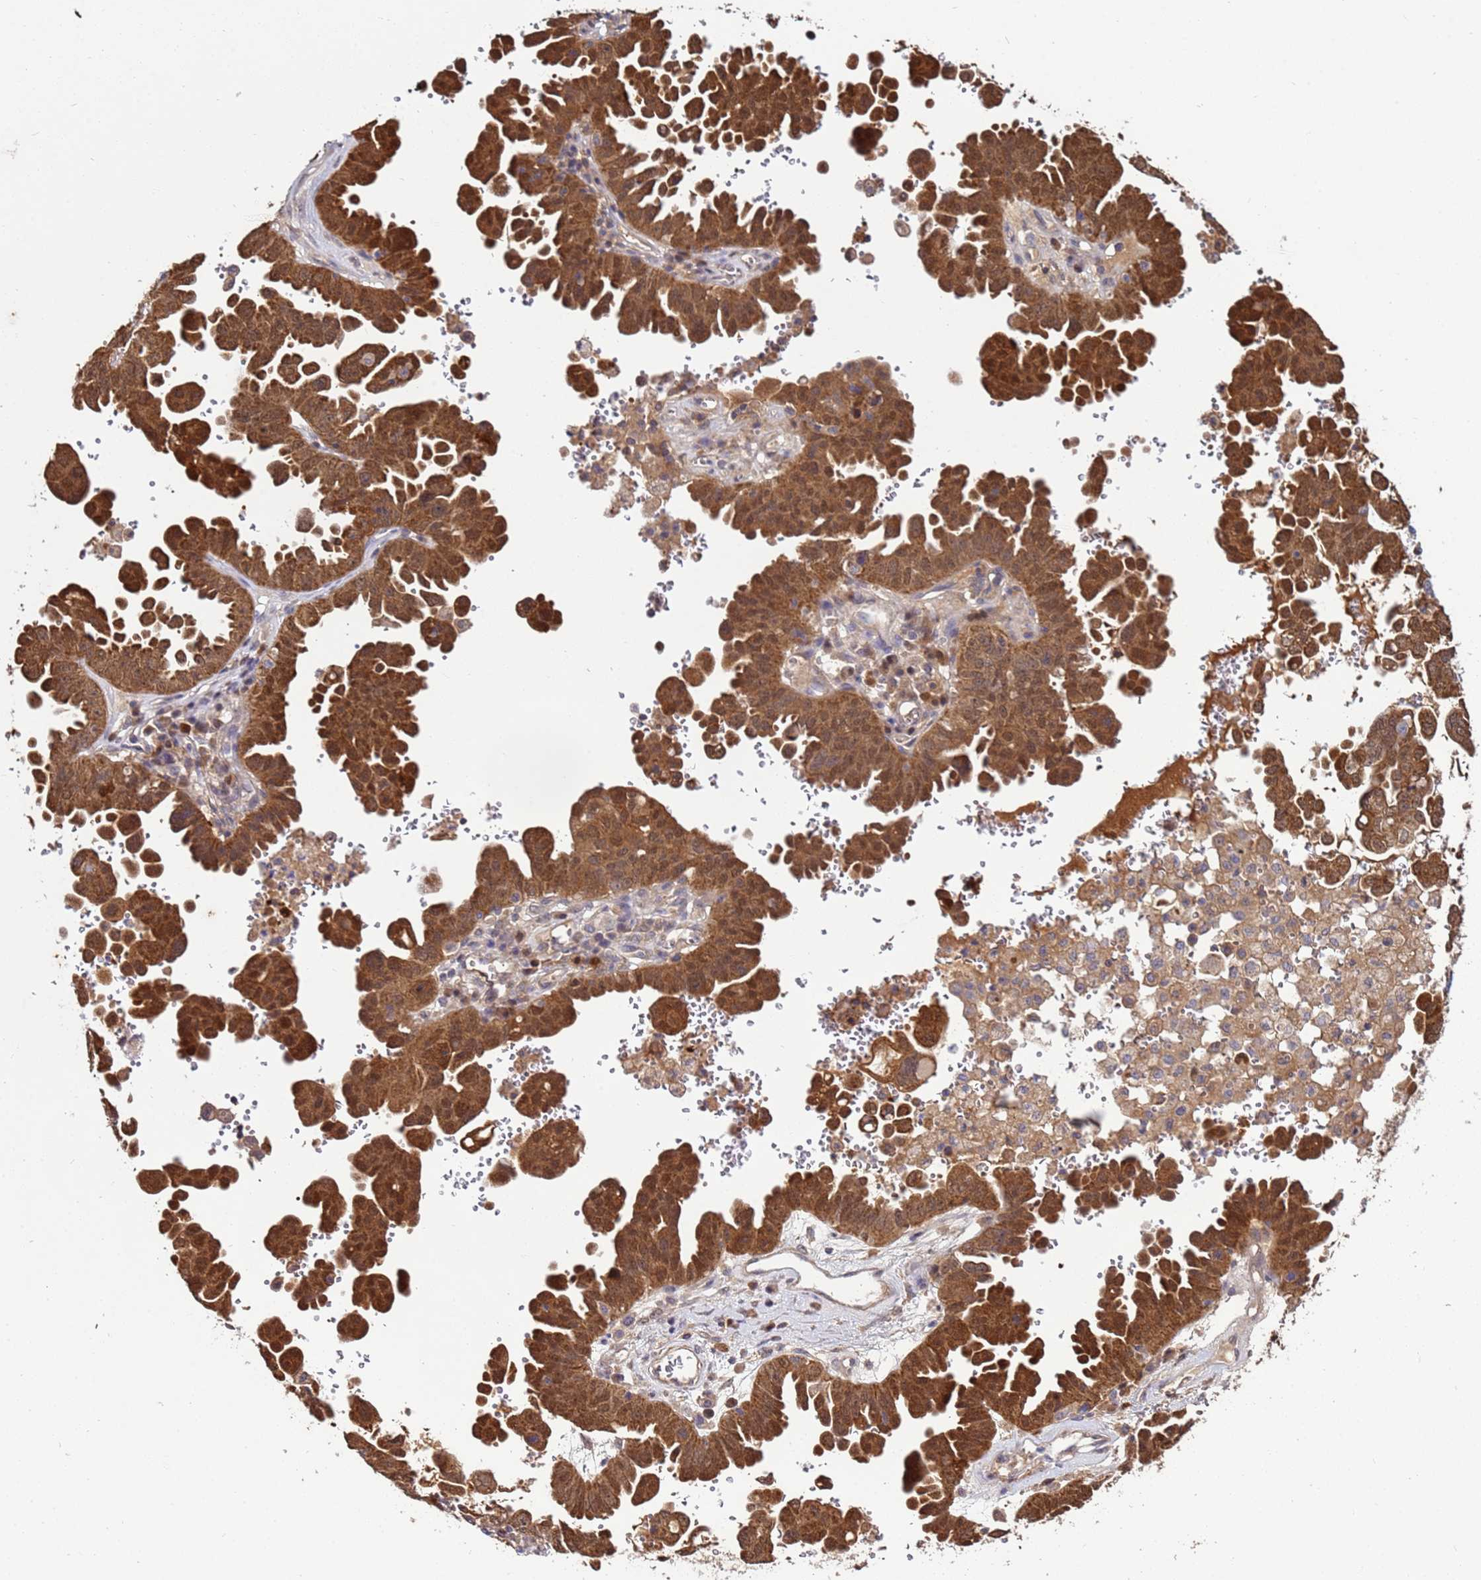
{"staining": {"intensity": "moderate", "quantity": ">75%", "location": "cytoplasmic/membranous"}, "tissue": "ovarian cancer", "cell_type": "Tumor cells", "image_type": "cancer", "snomed": [{"axis": "morphology", "description": "Carcinoma, endometroid"}, {"axis": "topography", "description": "Ovary"}], "caption": "This image displays endometroid carcinoma (ovarian) stained with immunohistochemistry (IHC) to label a protein in brown. The cytoplasmic/membranous of tumor cells show moderate positivity for the protein. Nuclei are counter-stained blue.", "gene": "NAXE", "patient": {"sex": "female", "age": 62}}